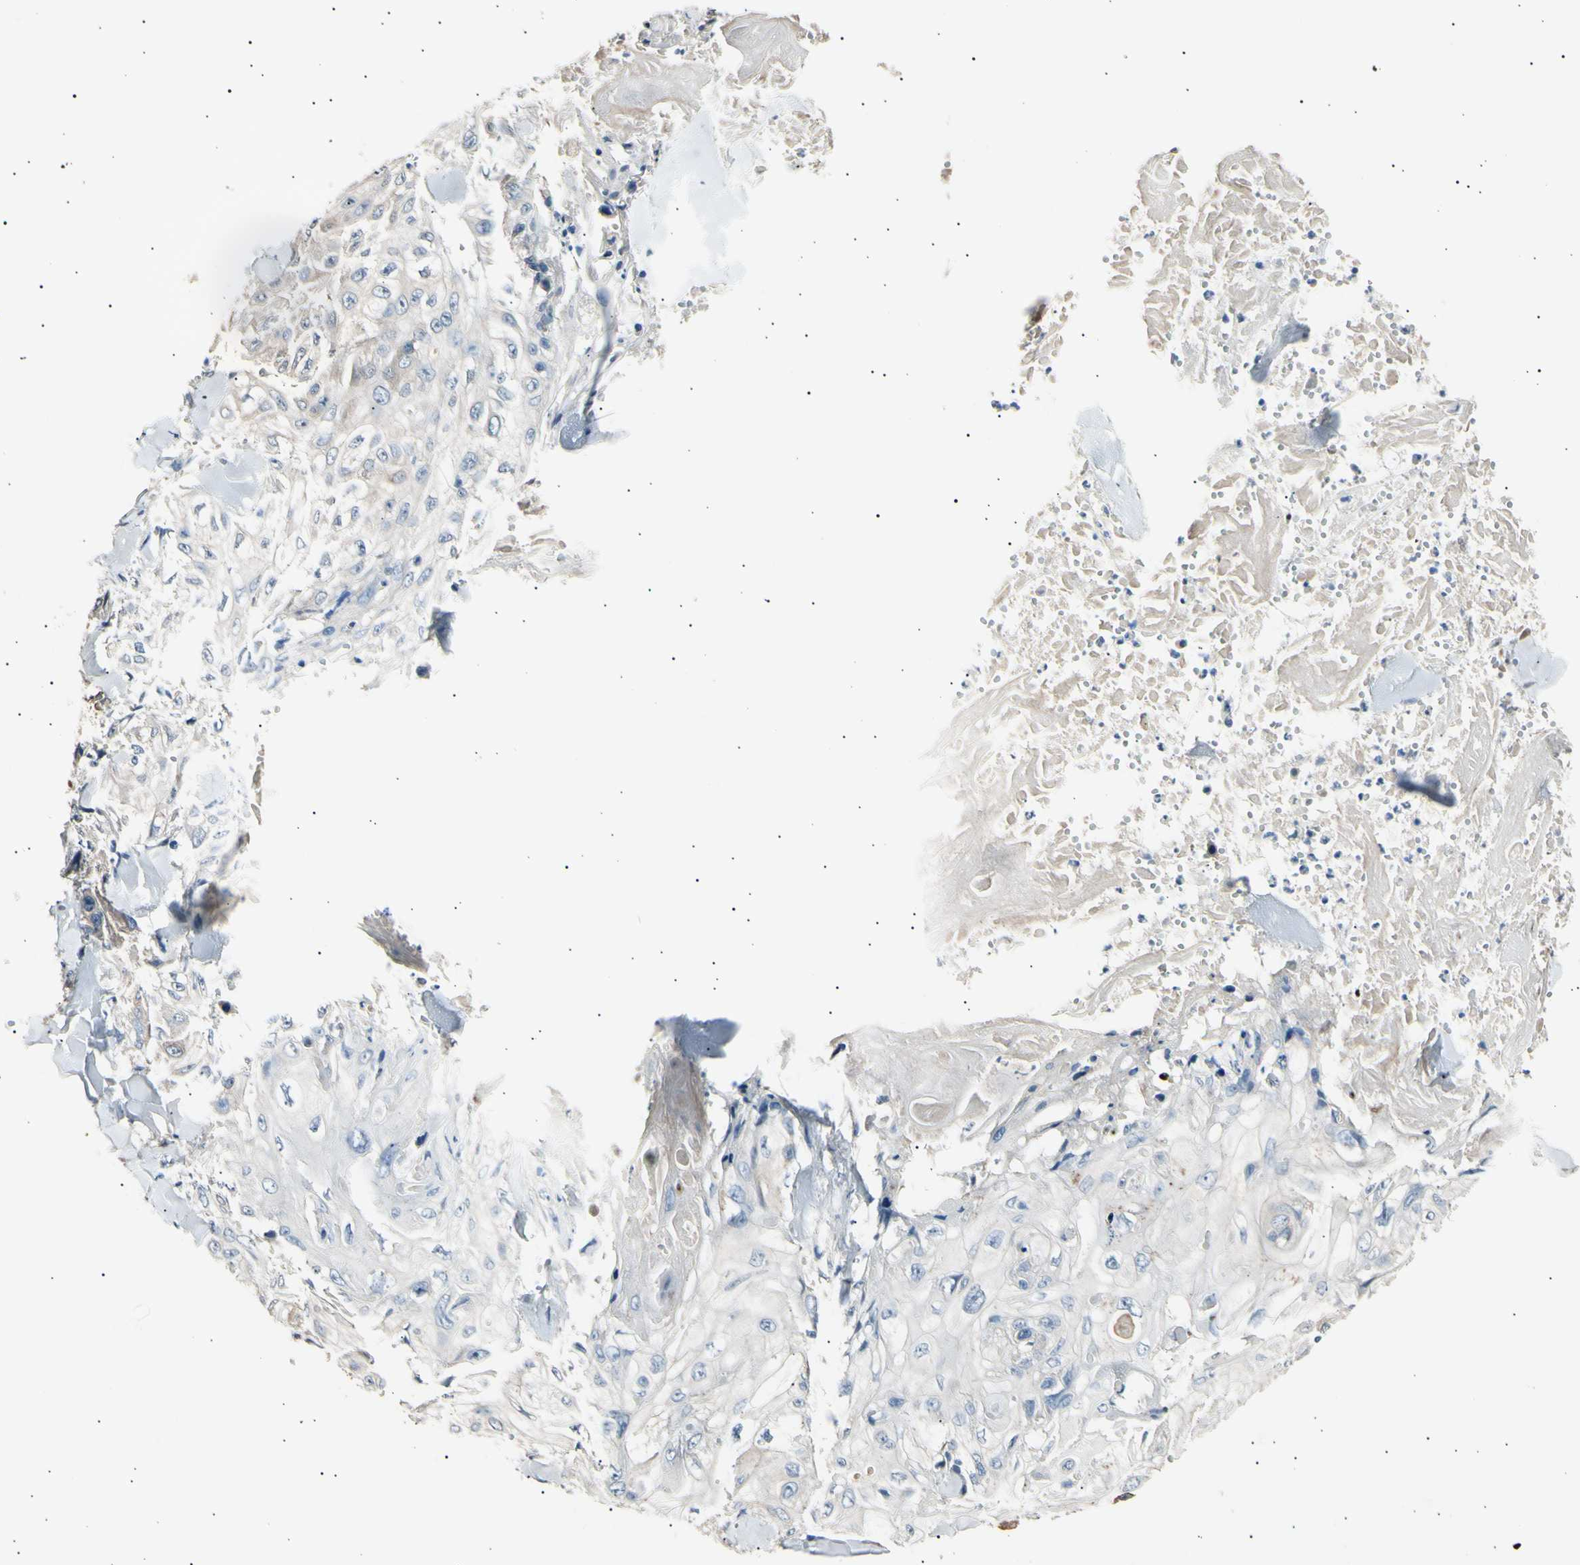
{"staining": {"intensity": "negative", "quantity": "none", "location": "none"}, "tissue": "skin cancer", "cell_type": "Tumor cells", "image_type": "cancer", "snomed": [{"axis": "morphology", "description": "Squamous cell carcinoma, NOS"}, {"axis": "topography", "description": "Skin"}], "caption": "This is an IHC image of skin cancer. There is no expression in tumor cells.", "gene": "LDLR", "patient": {"sex": "male", "age": 86}}